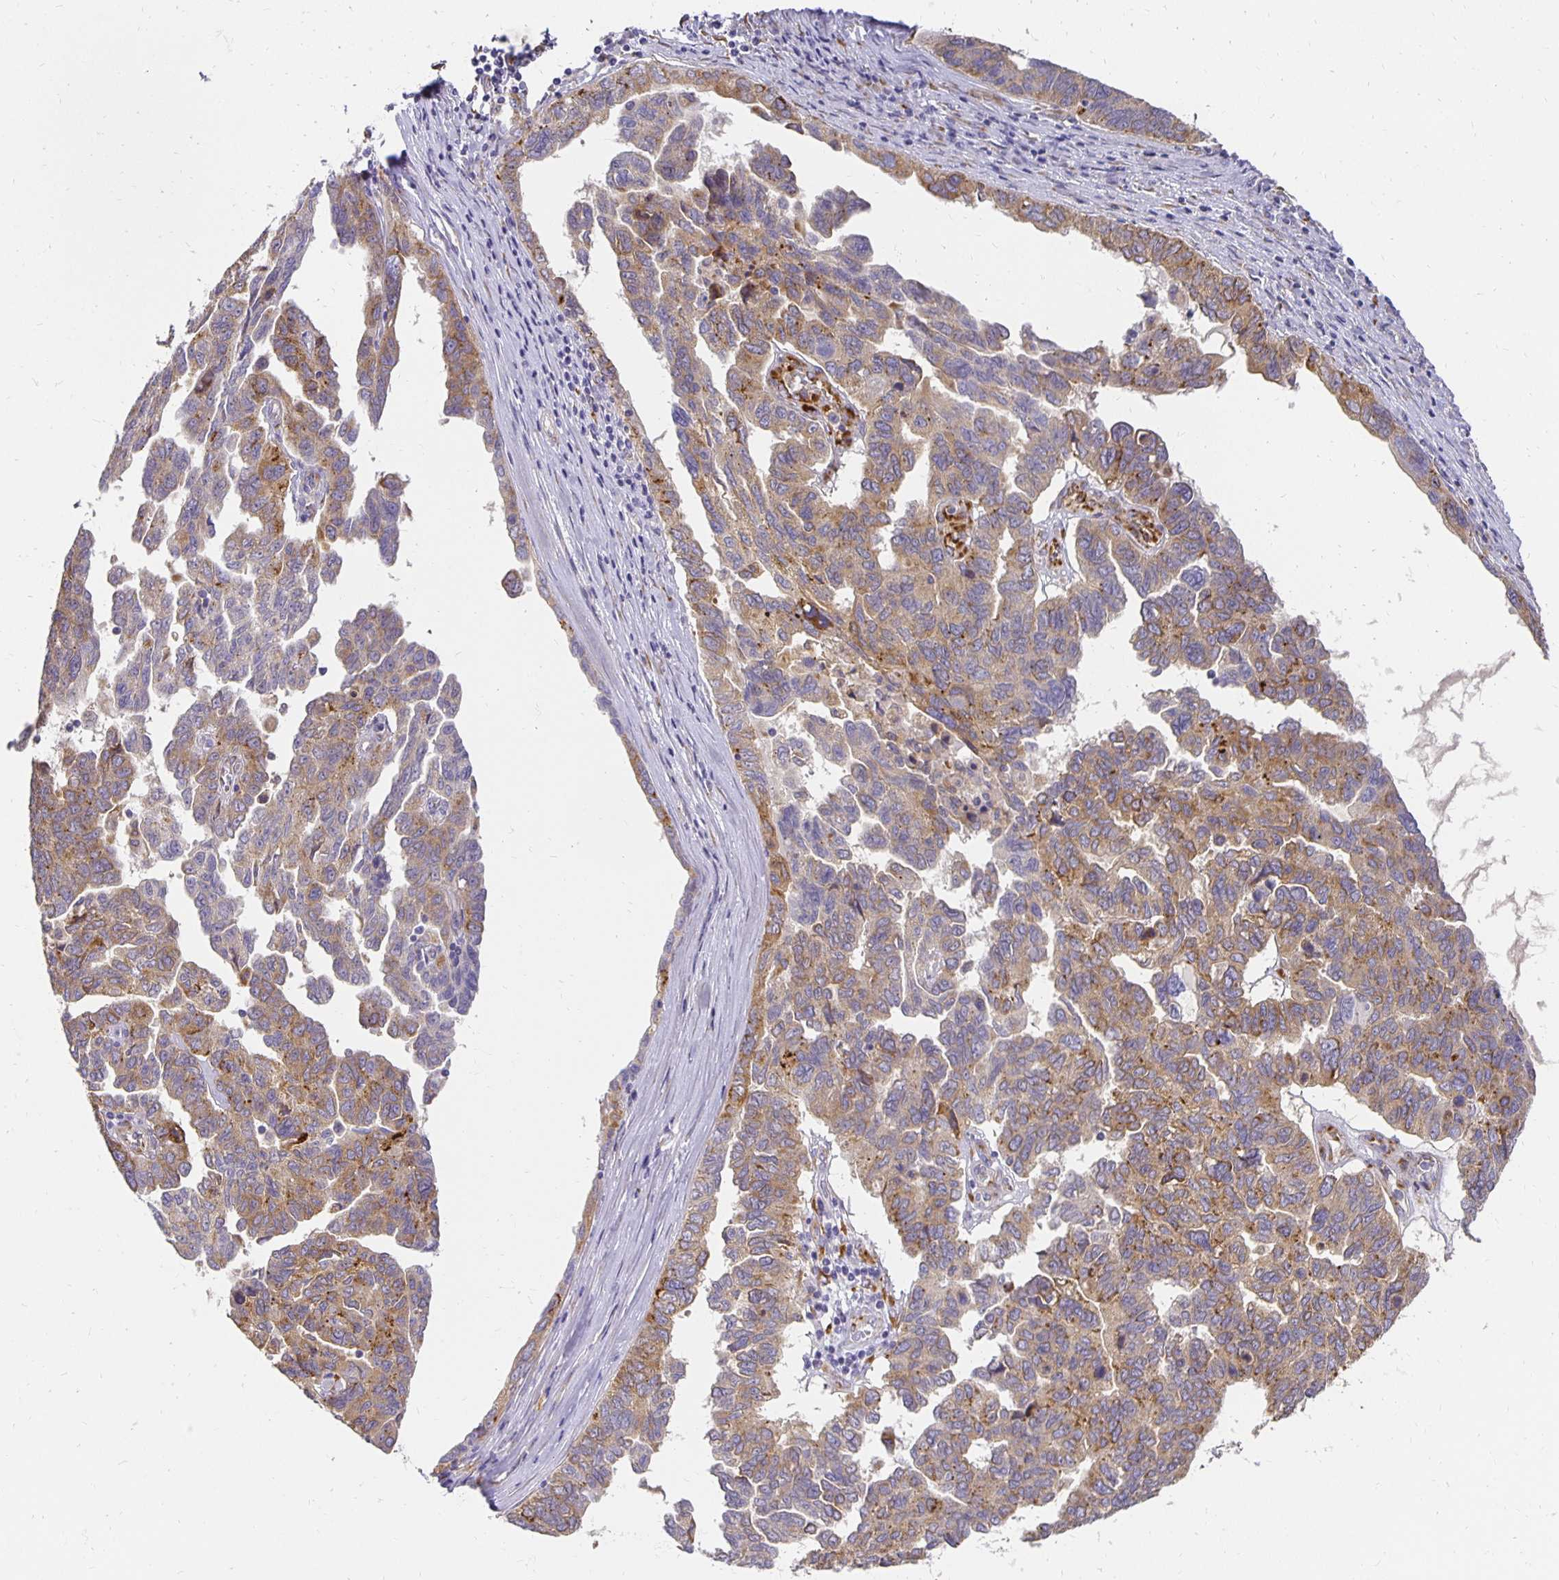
{"staining": {"intensity": "moderate", "quantity": ">75%", "location": "cytoplasmic/membranous"}, "tissue": "ovarian cancer", "cell_type": "Tumor cells", "image_type": "cancer", "snomed": [{"axis": "morphology", "description": "Cystadenocarcinoma, serous, NOS"}, {"axis": "topography", "description": "Ovary"}], "caption": "Immunohistochemical staining of human ovarian serous cystadenocarcinoma displays medium levels of moderate cytoplasmic/membranous protein positivity in approximately >75% of tumor cells.", "gene": "PLOD1", "patient": {"sex": "female", "age": 64}}